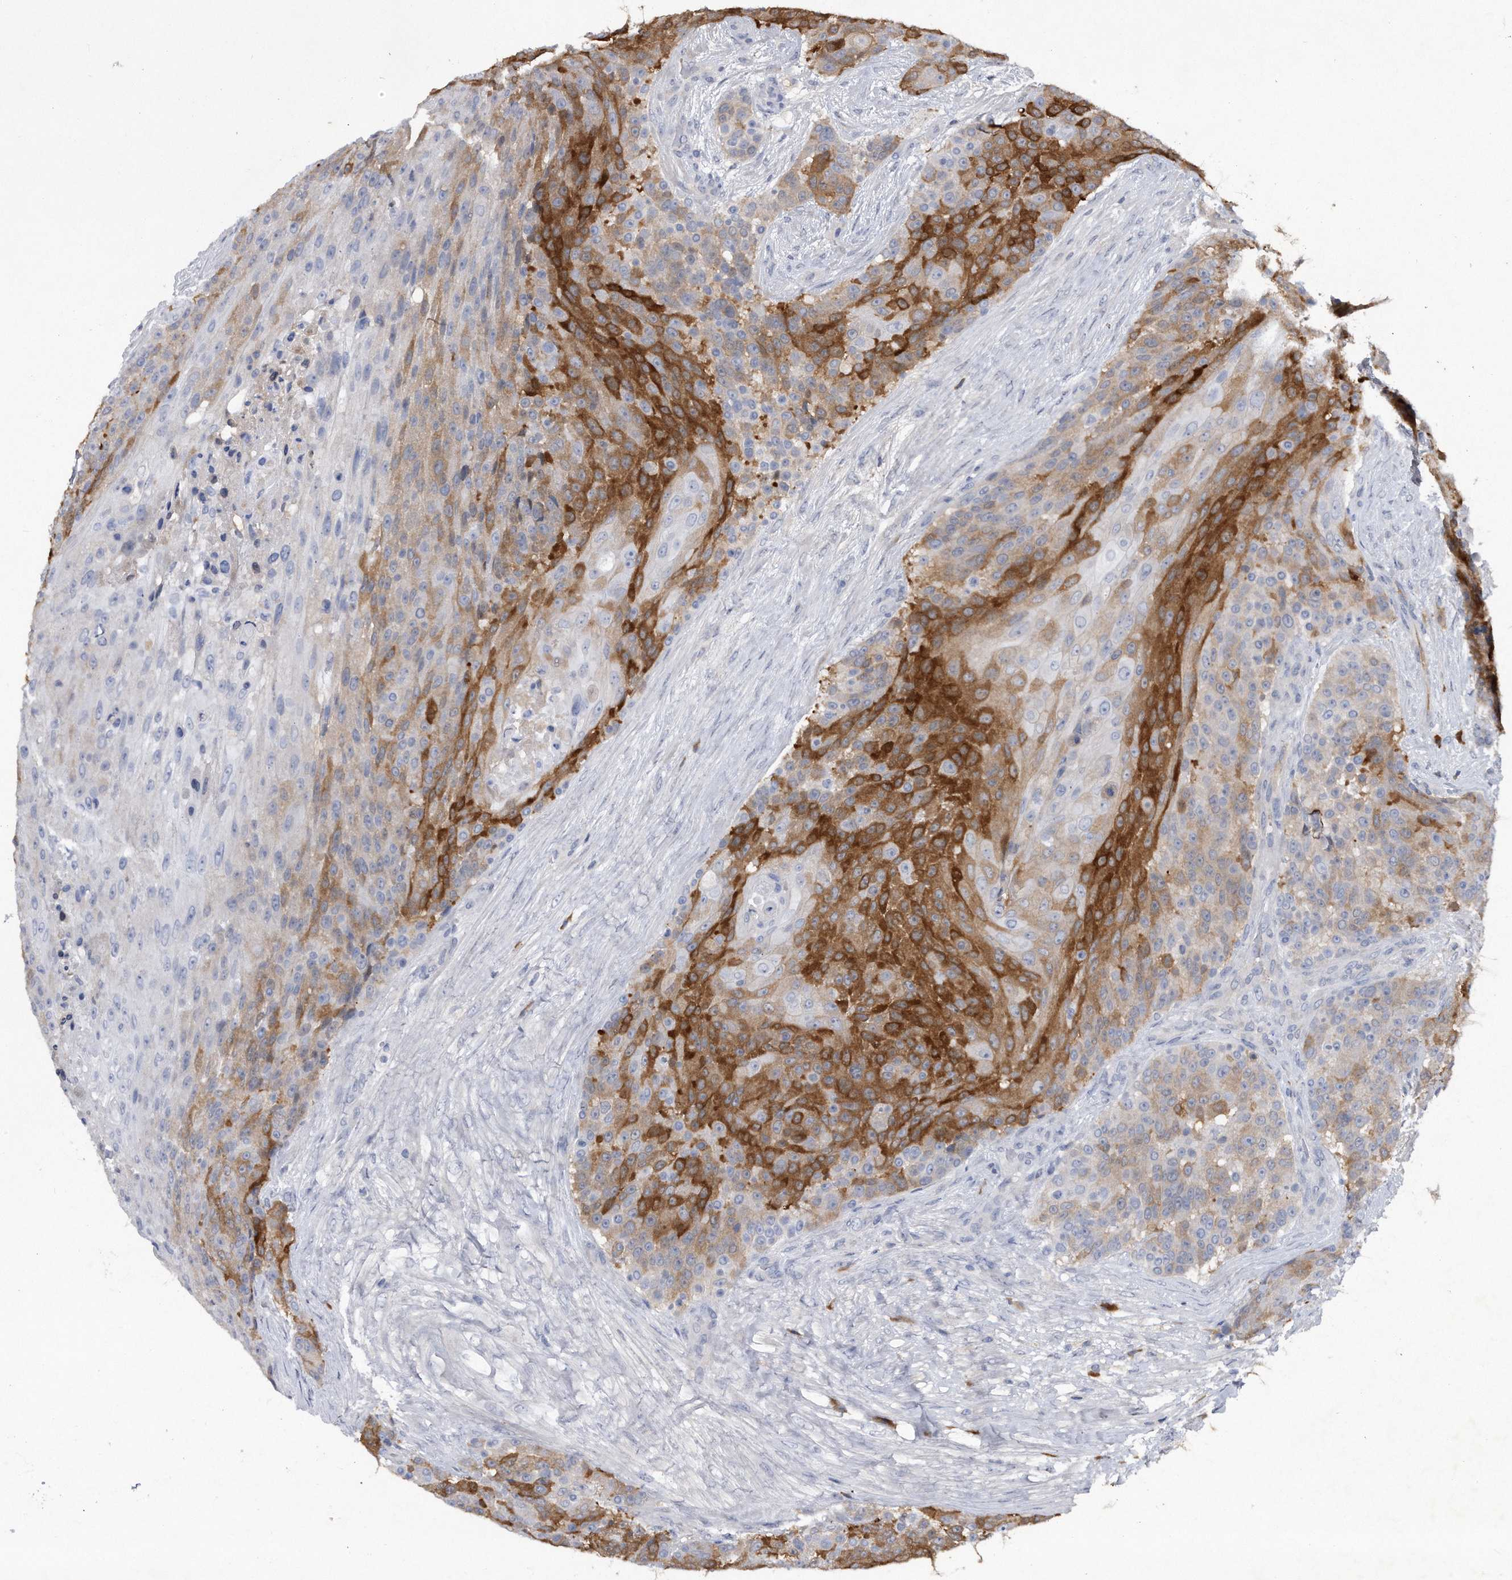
{"staining": {"intensity": "moderate", "quantity": "25%-75%", "location": "cytoplasmic/membranous"}, "tissue": "urothelial cancer", "cell_type": "Tumor cells", "image_type": "cancer", "snomed": [{"axis": "morphology", "description": "Urothelial carcinoma, High grade"}, {"axis": "topography", "description": "Urinary bladder"}], "caption": "Tumor cells exhibit medium levels of moderate cytoplasmic/membranous positivity in about 25%-75% of cells in human urothelial cancer.", "gene": "ASNS", "patient": {"sex": "female", "age": 63}}